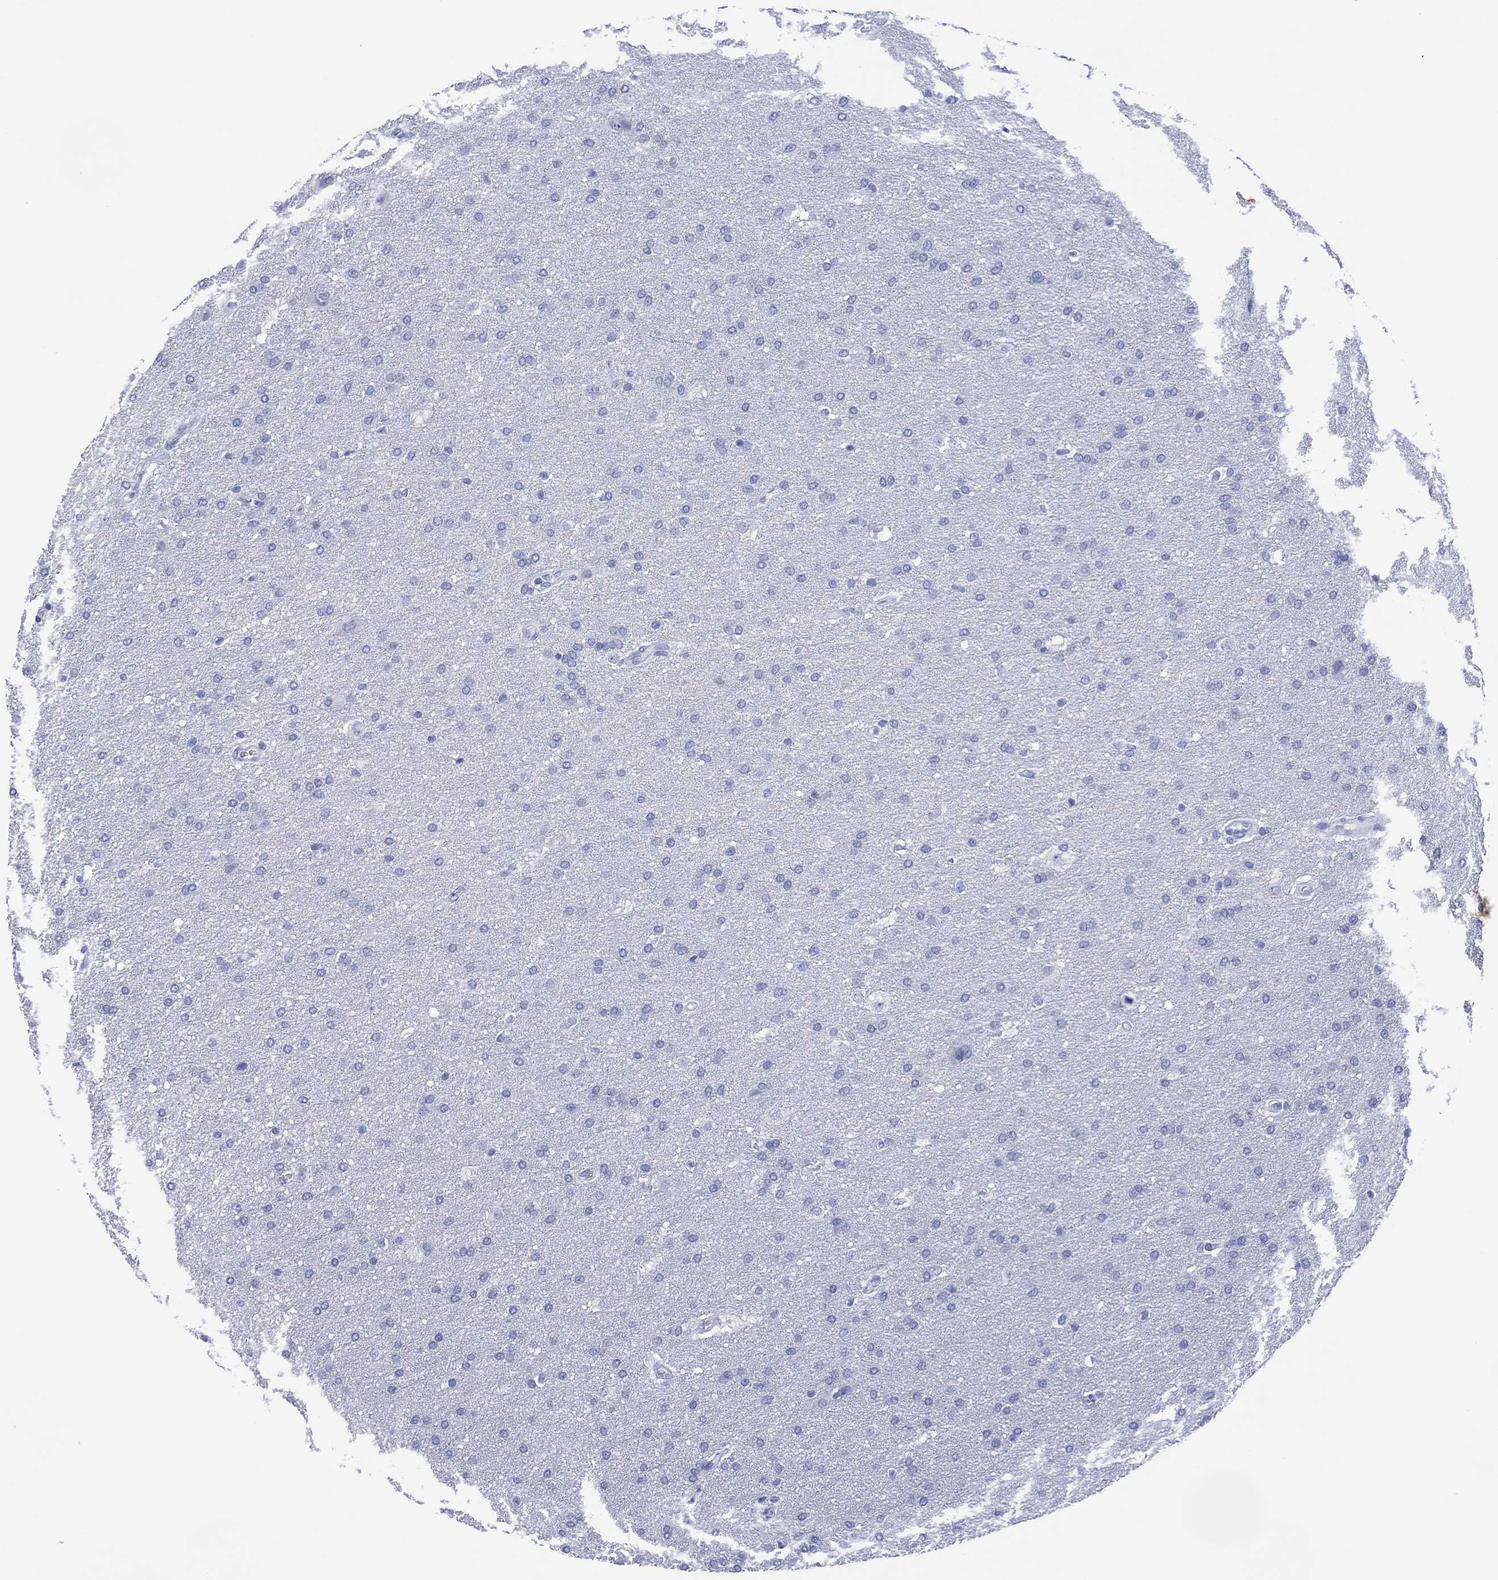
{"staining": {"intensity": "negative", "quantity": "none", "location": "none"}, "tissue": "glioma", "cell_type": "Tumor cells", "image_type": "cancer", "snomed": [{"axis": "morphology", "description": "Glioma, malignant, Low grade"}, {"axis": "topography", "description": "Brain"}], "caption": "The image demonstrates no significant expression in tumor cells of glioma. (Stains: DAB IHC with hematoxylin counter stain, Microscopy: brightfield microscopy at high magnification).", "gene": "DSG1", "patient": {"sex": "female", "age": 37}}